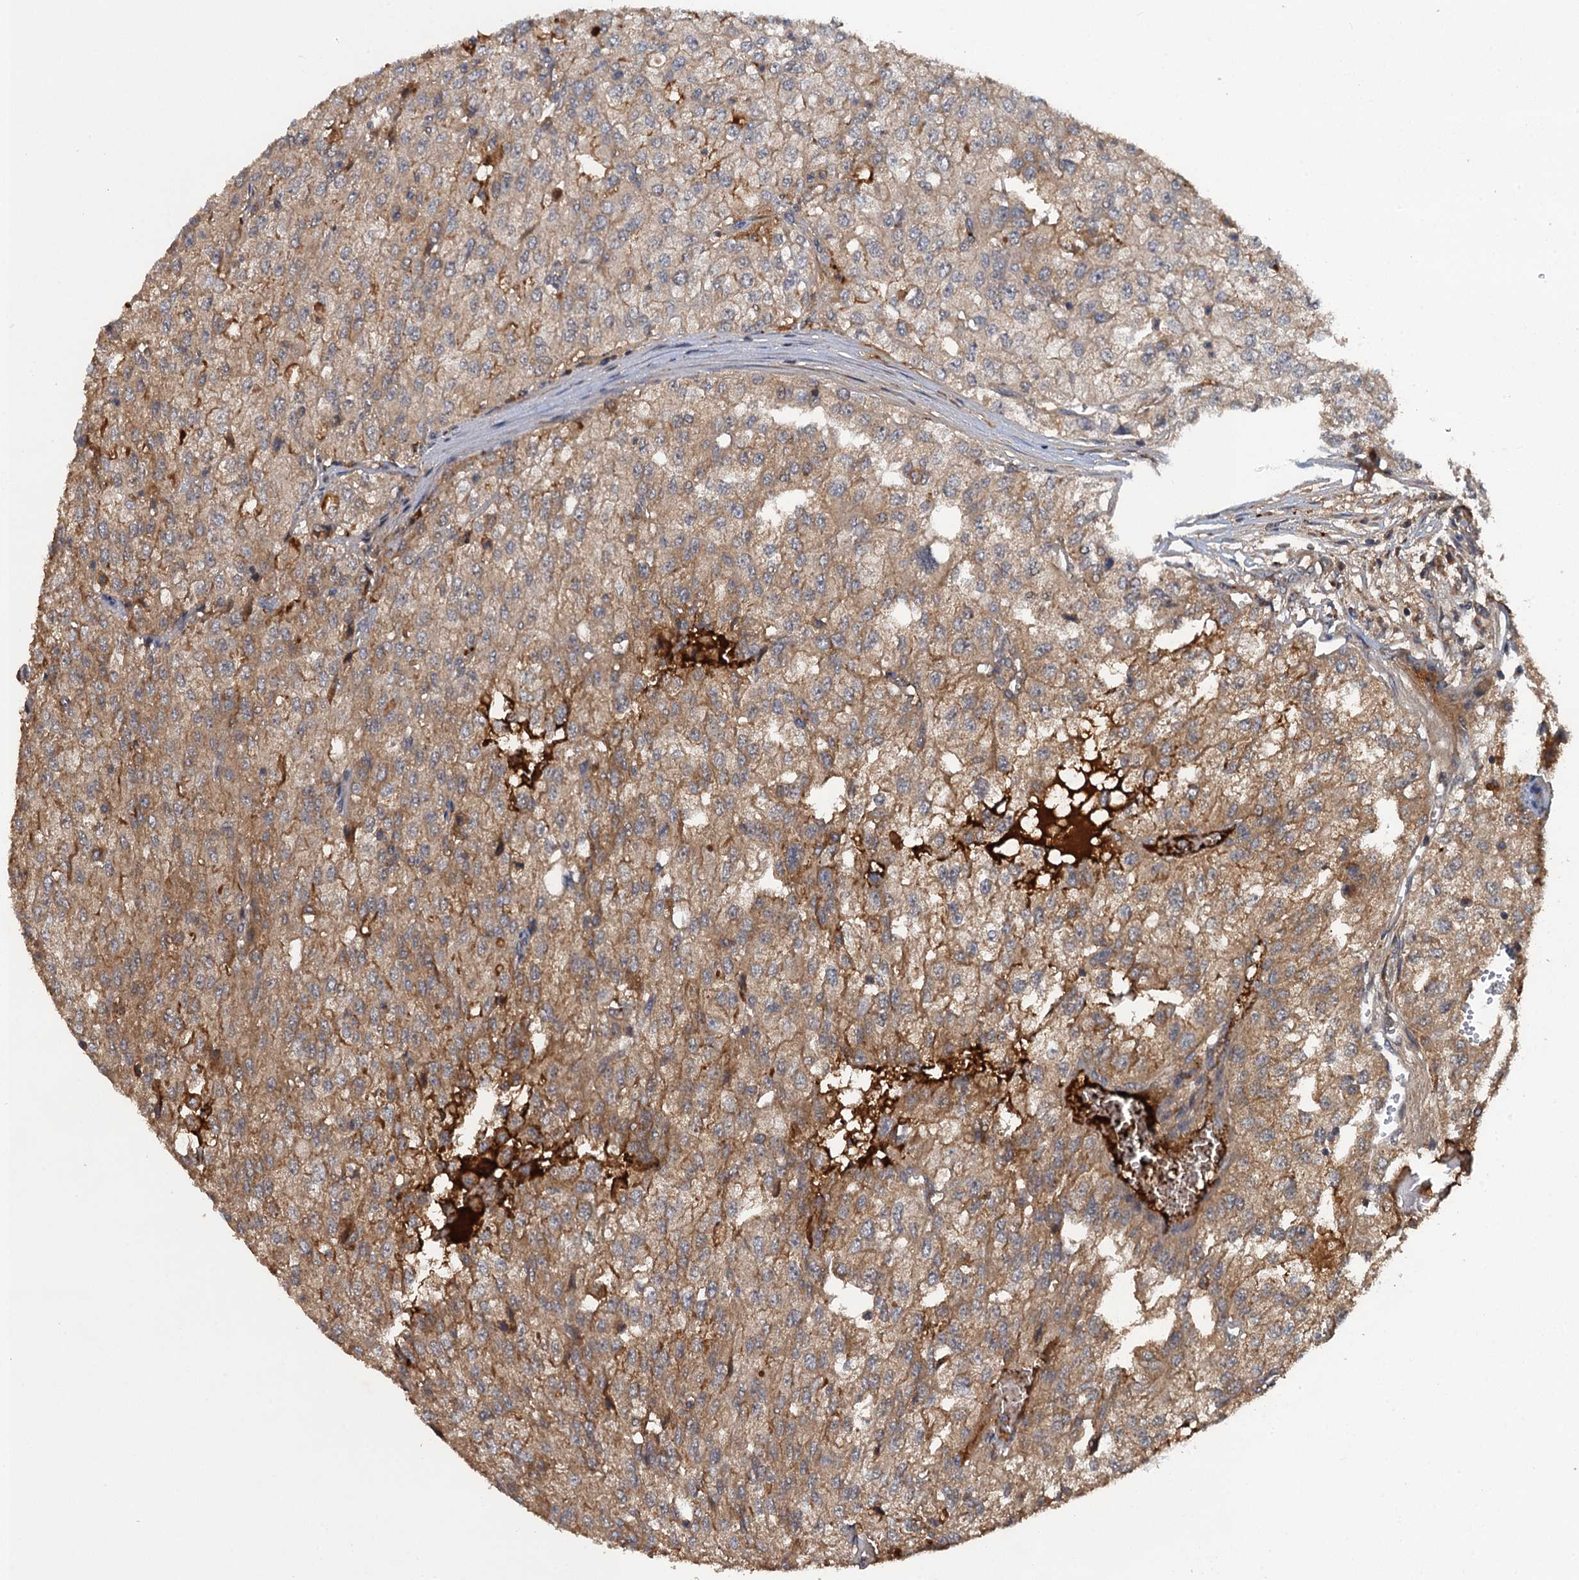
{"staining": {"intensity": "moderate", "quantity": ">75%", "location": "cytoplasmic/membranous"}, "tissue": "renal cancer", "cell_type": "Tumor cells", "image_type": "cancer", "snomed": [{"axis": "morphology", "description": "Adenocarcinoma, NOS"}, {"axis": "topography", "description": "Kidney"}], "caption": "Renal cancer (adenocarcinoma) stained for a protein (brown) exhibits moderate cytoplasmic/membranous positive expression in approximately >75% of tumor cells.", "gene": "HAPLN3", "patient": {"sex": "female", "age": 54}}